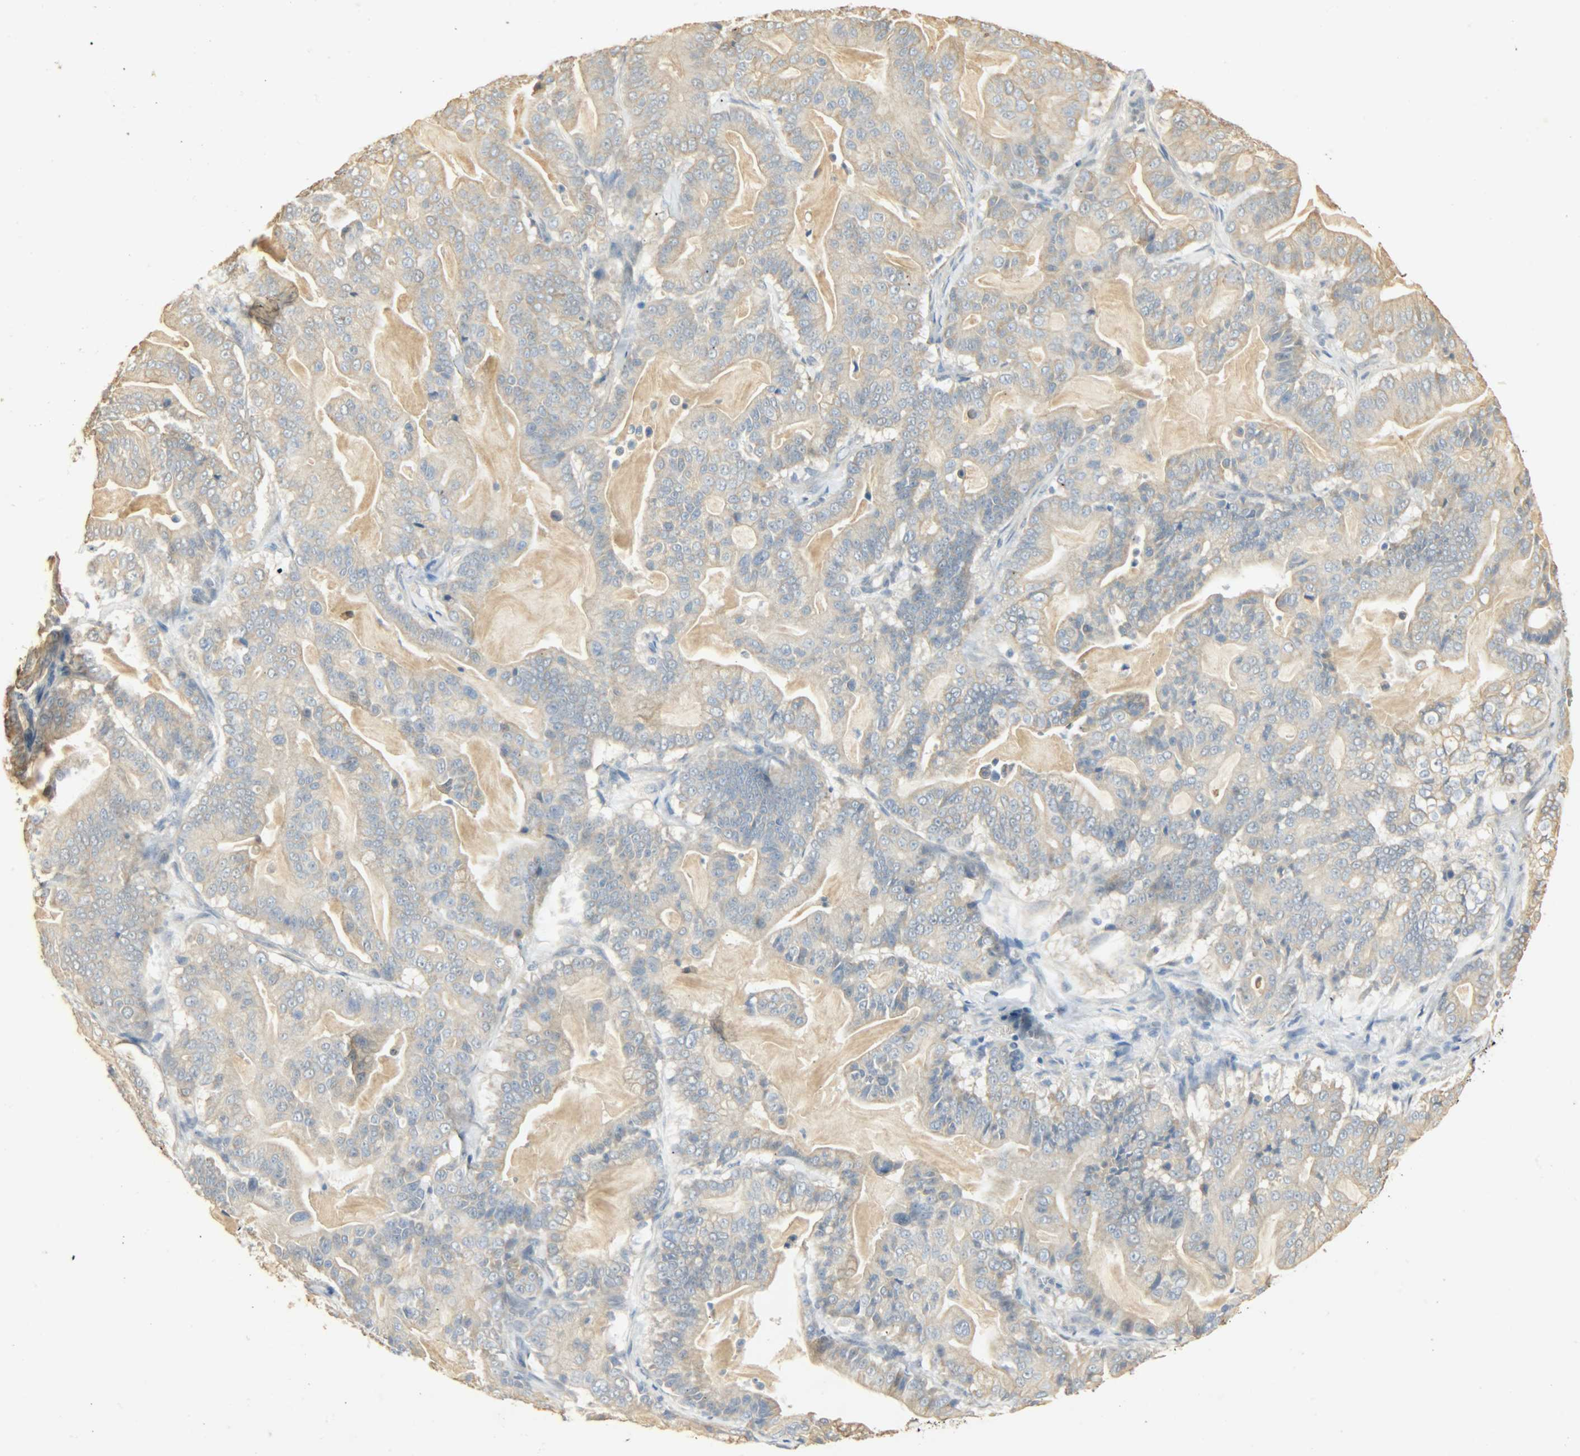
{"staining": {"intensity": "moderate", "quantity": ">75%", "location": "cytoplasmic/membranous"}, "tissue": "pancreatic cancer", "cell_type": "Tumor cells", "image_type": "cancer", "snomed": [{"axis": "morphology", "description": "Adenocarcinoma, NOS"}, {"axis": "topography", "description": "Pancreas"}], "caption": "Immunohistochemistry image of neoplastic tissue: human pancreatic adenocarcinoma stained using immunohistochemistry (IHC) displays medium levels of moderate protein expression localized specifically in the cytoplasmic/membranous of tumor cells, appearing as a cytoplasmic/membranous brown color.", "gene": "USP13", "patient": {"sex": "male", "age": 63}}